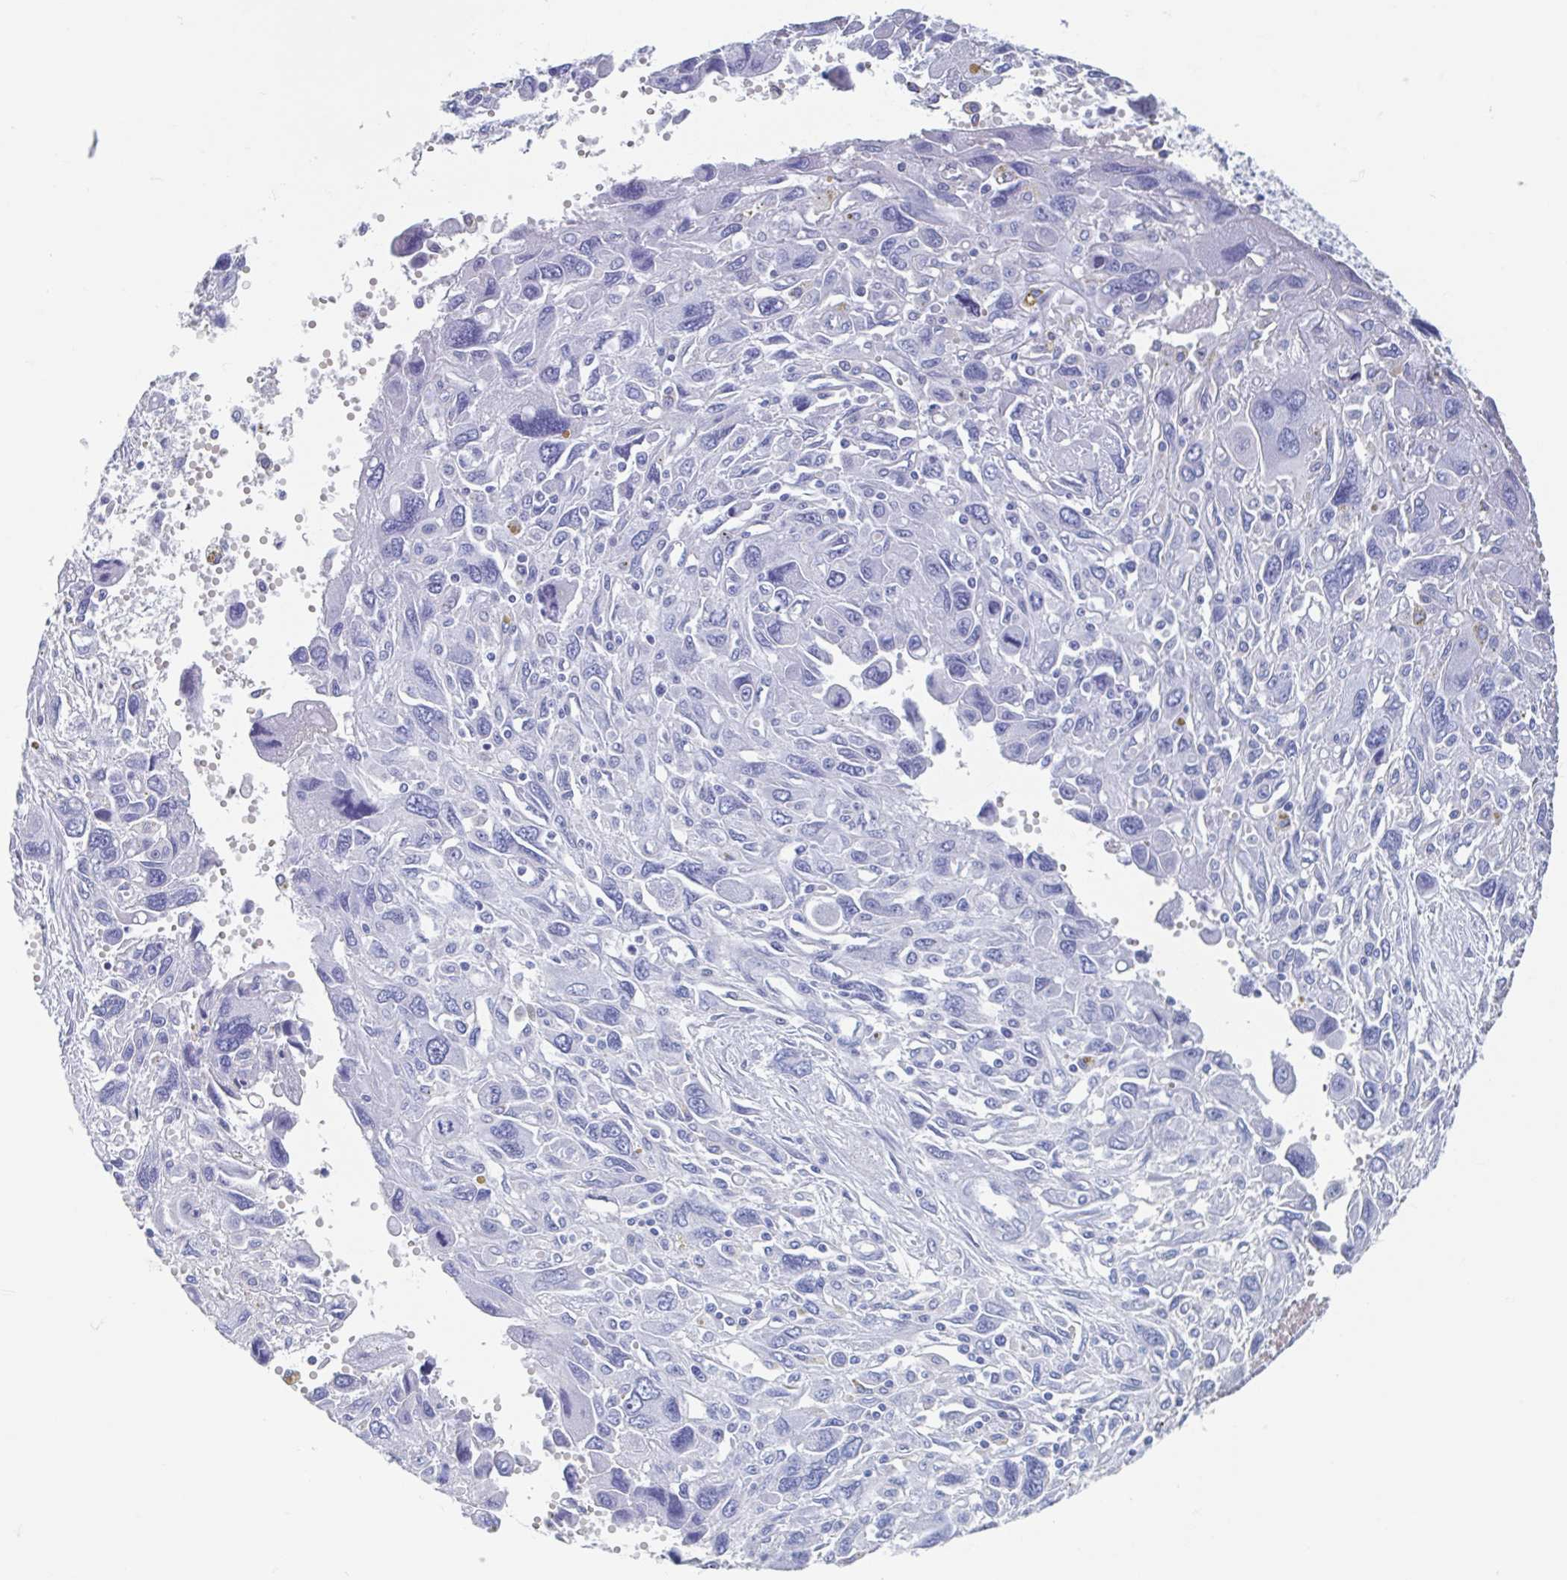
{"staining": {"intensity": "negative", "quantity": "none", "location": "none"}, "tissue": "pancreatic cancer", "cell_type": "Tumor cells", "image_type": "cancer", "snomed": [{"axis": "morphology", "description": "Adenocarcinoma, NOS"}, {"axis": "topography", "description": "Pancreas"}], "caption": "Immunohistochemistry micrograph of pancreatic cancer stained for a protein (brown), which shows no positivity in tumor cells.", "gene": "C10orf53", "patient": {"sex": "female", "age": 47}}